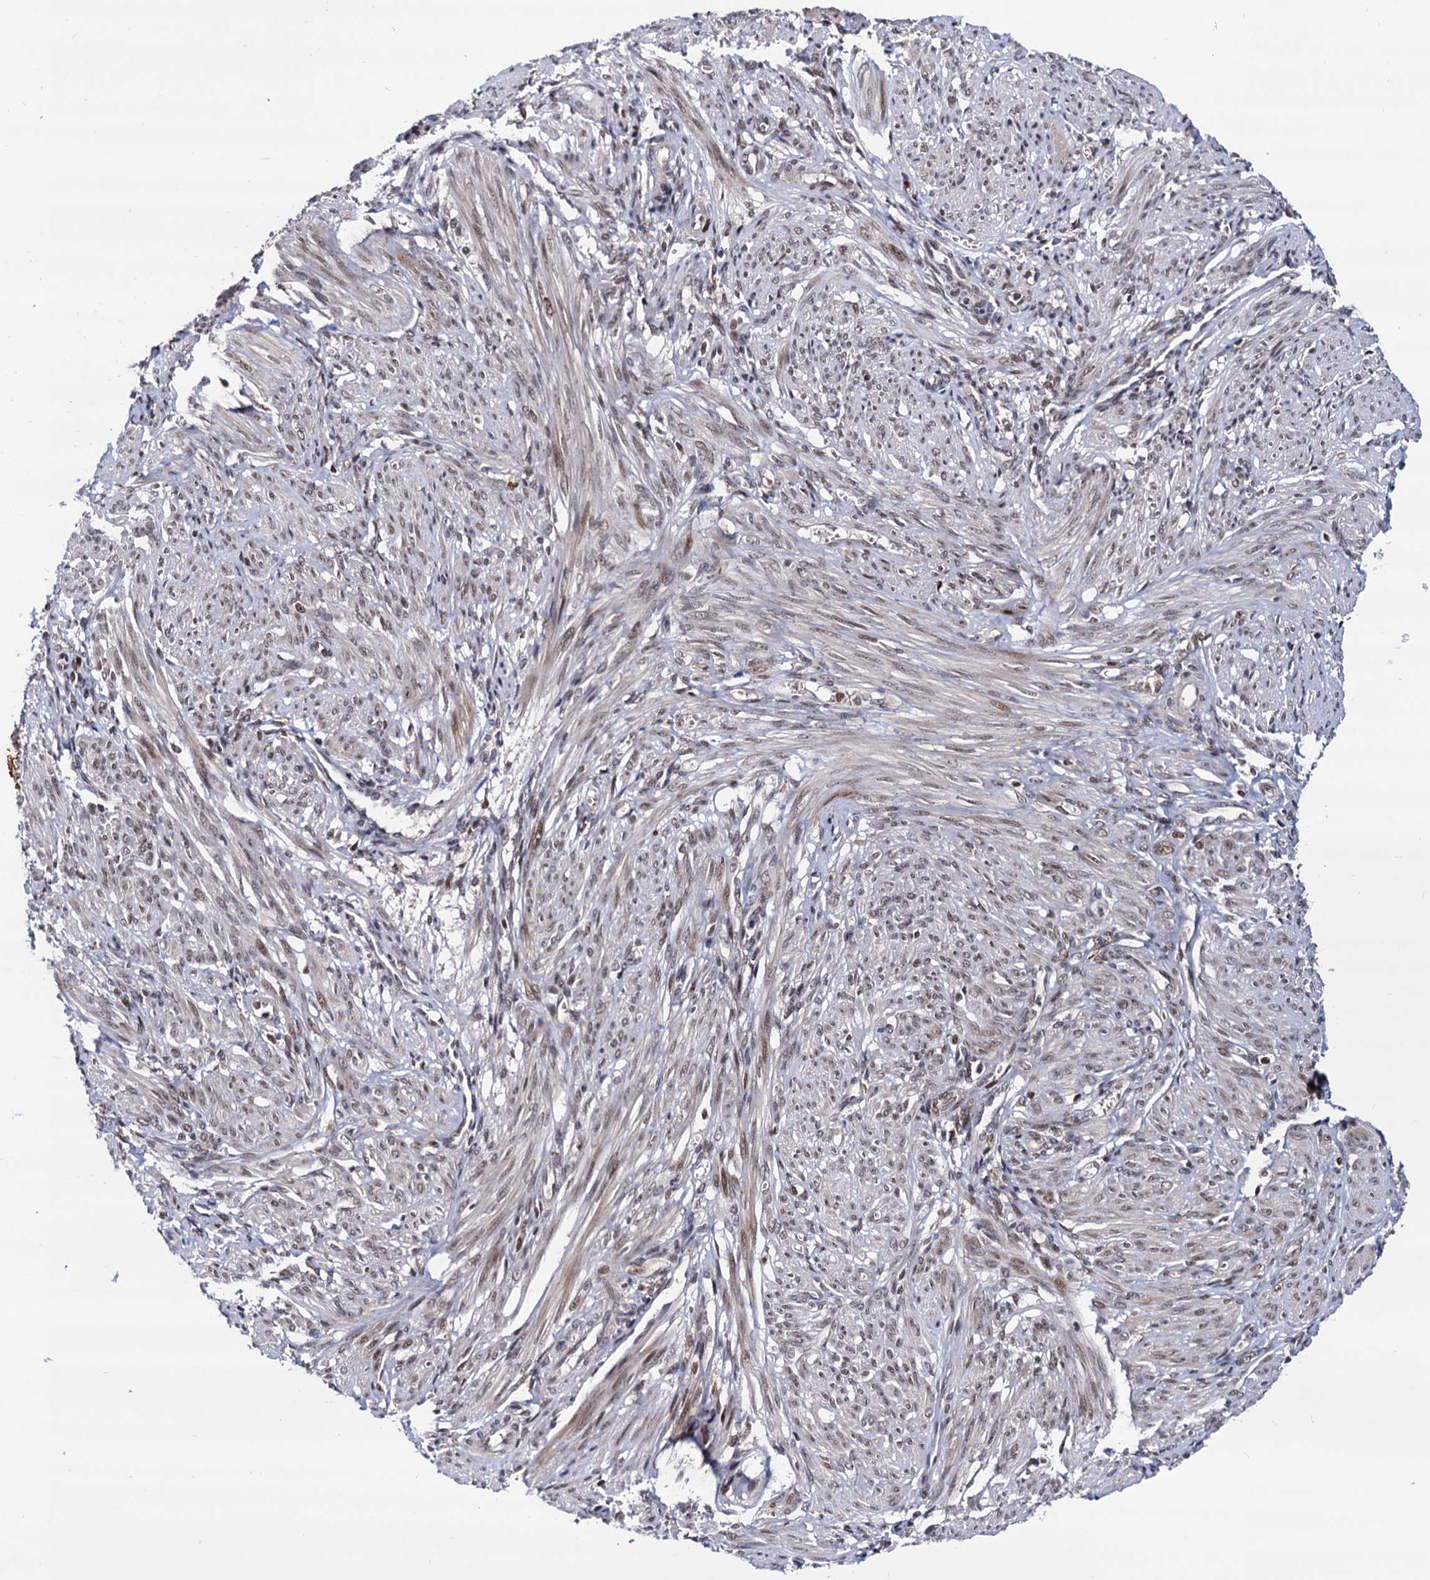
{"staining": {"intensity": "weak", "quantity": "25%-75%", "location": "nuclear"}, "tissue": "smooth muscle", "cell_type": "Smooth muscle cells", "image_type": "normal", "snomed": [{"axis": "morphology", "description": "Normal tissue, NOS"}, {"axis": "topography", "description": "Smooth muscle"}], "caption": "Weak nuclear protein staining is appreciated in about 25%-75% of smooth muscle cells in smooth muscle. (DAB (3,3'-diaminobenzidine) = brown stain, brightfield microscopy at high magnification).", "gene": "RNASEH2B", "patient": {"sex": "female", "age": 39}}